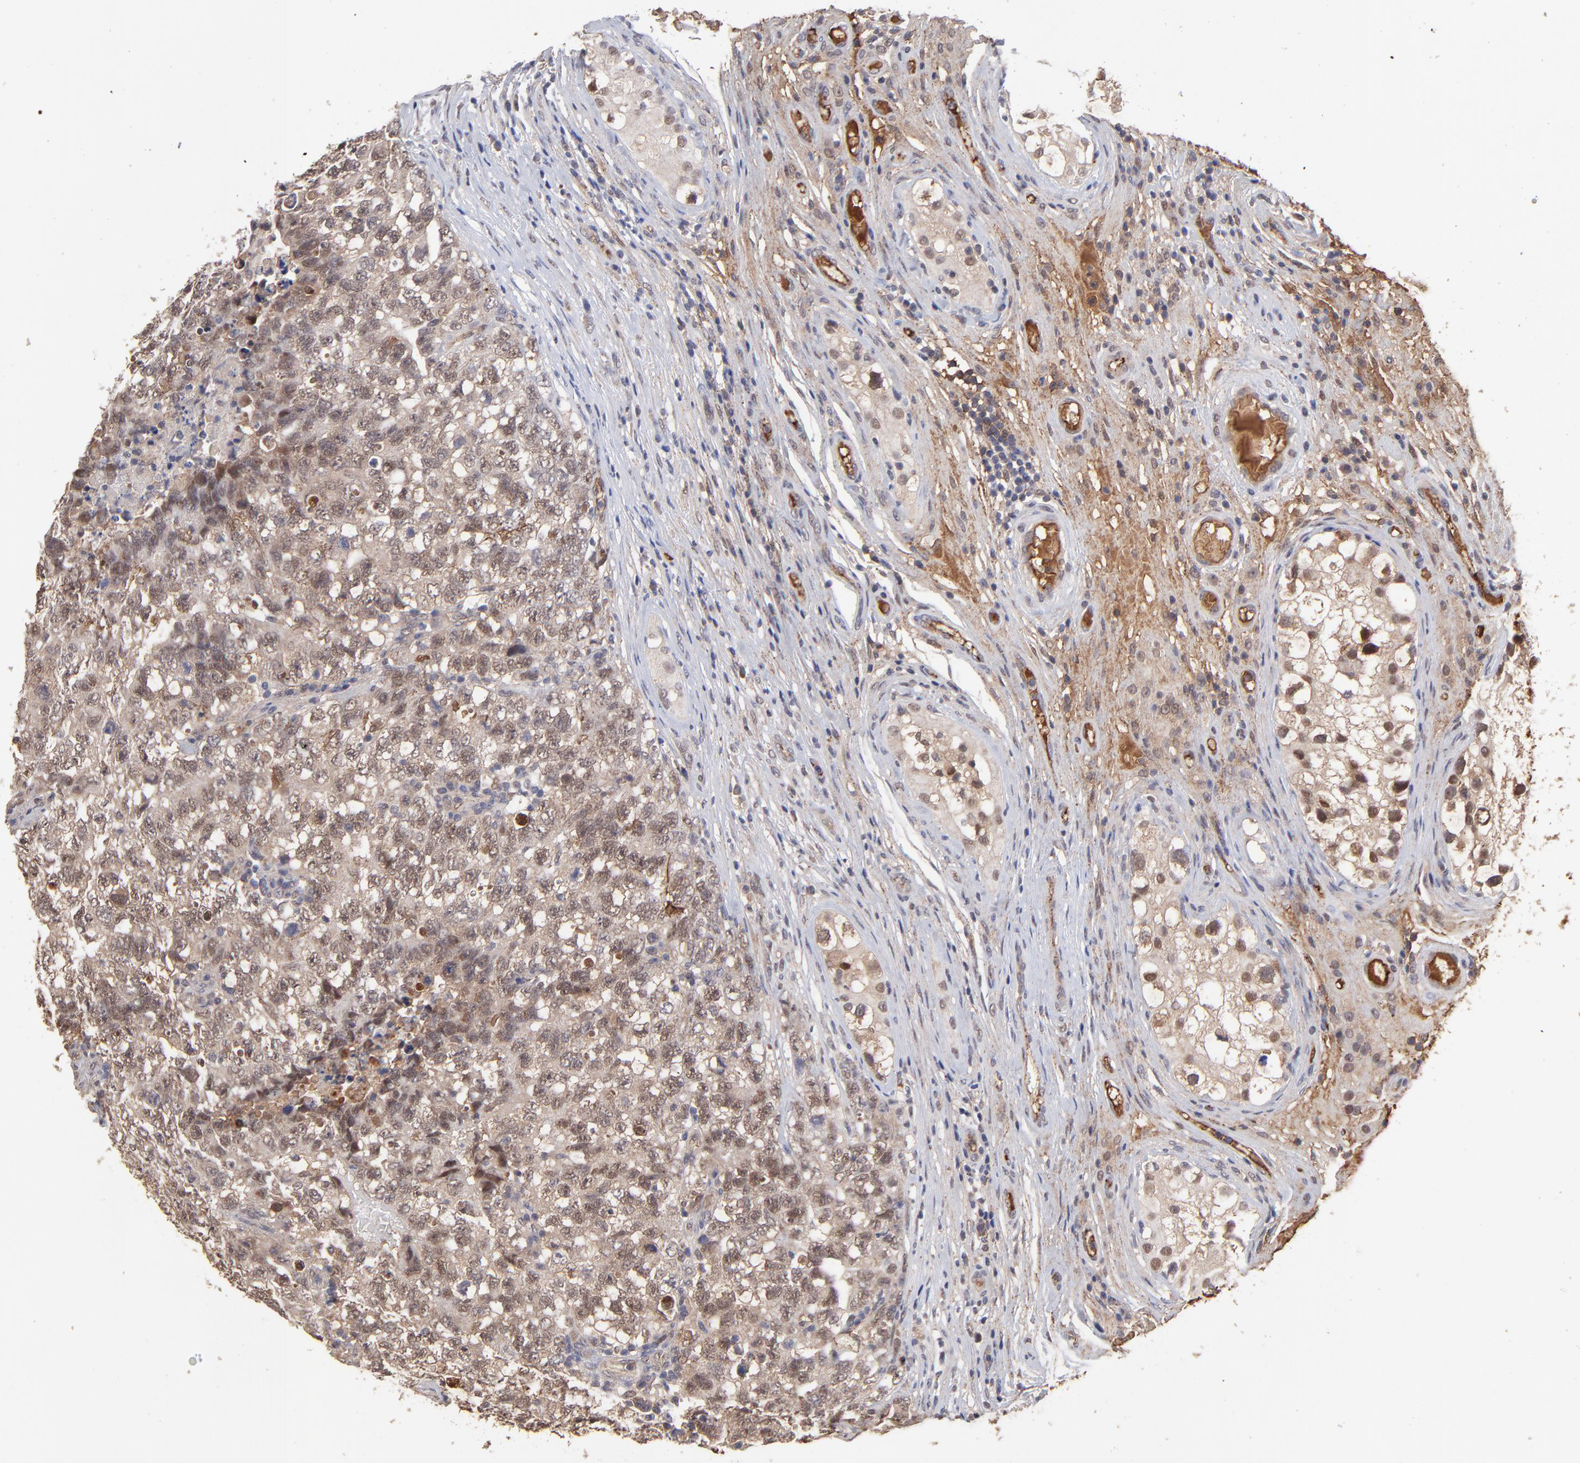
{"staining": {"intensity": "weak", "quantity": ">75%", "location": "cytoplasmic/membranous,nuclear"}, "tissue": "testis cancer", "cell_type": "Tumor cells", "image_type": "cancer", "snomed": [{"axis": "morphology", "description": "Carcinoma, Embryonal, NOS"}, {"axis": "topography", "description": "Testis"}], "caption": "Brown immunohistochemical staining in human testis cancer (embryonal carcinoma) demonstrates weak cytoplasmic/membranous and nuclear positivity in about >75% of tumor cells. (DAB = brown stain, brightfield microscopy at high magnification).", "gene": "PSMD14", "patient": {"sex": "male", "age": 31}}